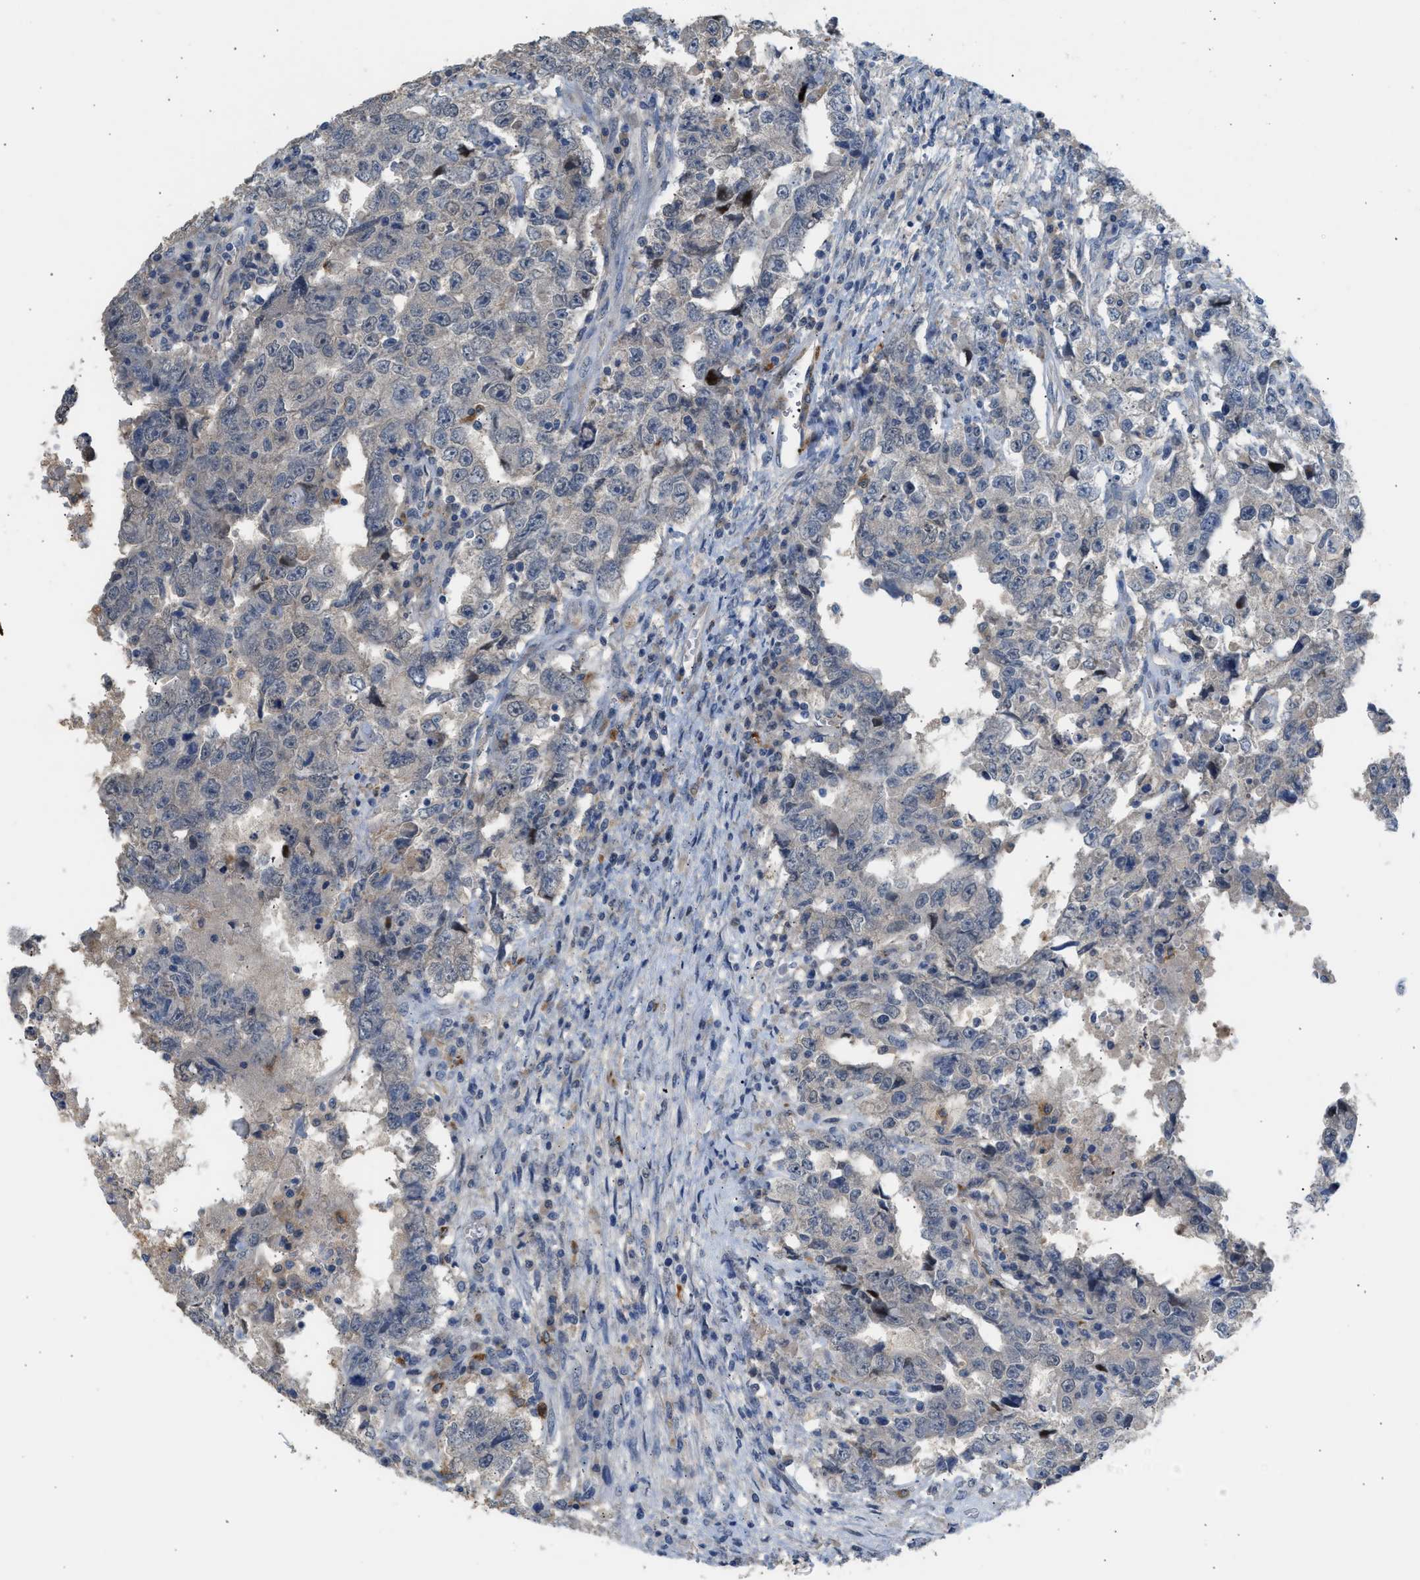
{"staining": {"intensity": "negative", "quantity": "none", "location": "none"}, "tissue": "testis cancer", "cell_type": "Tumor cells", "image_type": "cancer", "snomed": [{"axis": "morphology", "description": "Carcinoma, Embryonal, NOS"}, {"axis": "topography", "description": "Testis"}], "caption": "An IHC micrograph of testis cancer (embryonal carcinoma) is shown. There is no staining in tumor cells of testis cancer (embryonal carcinoma).", "gene": "RHBDF2", "patient": {"sex": "male", "age": 26}}